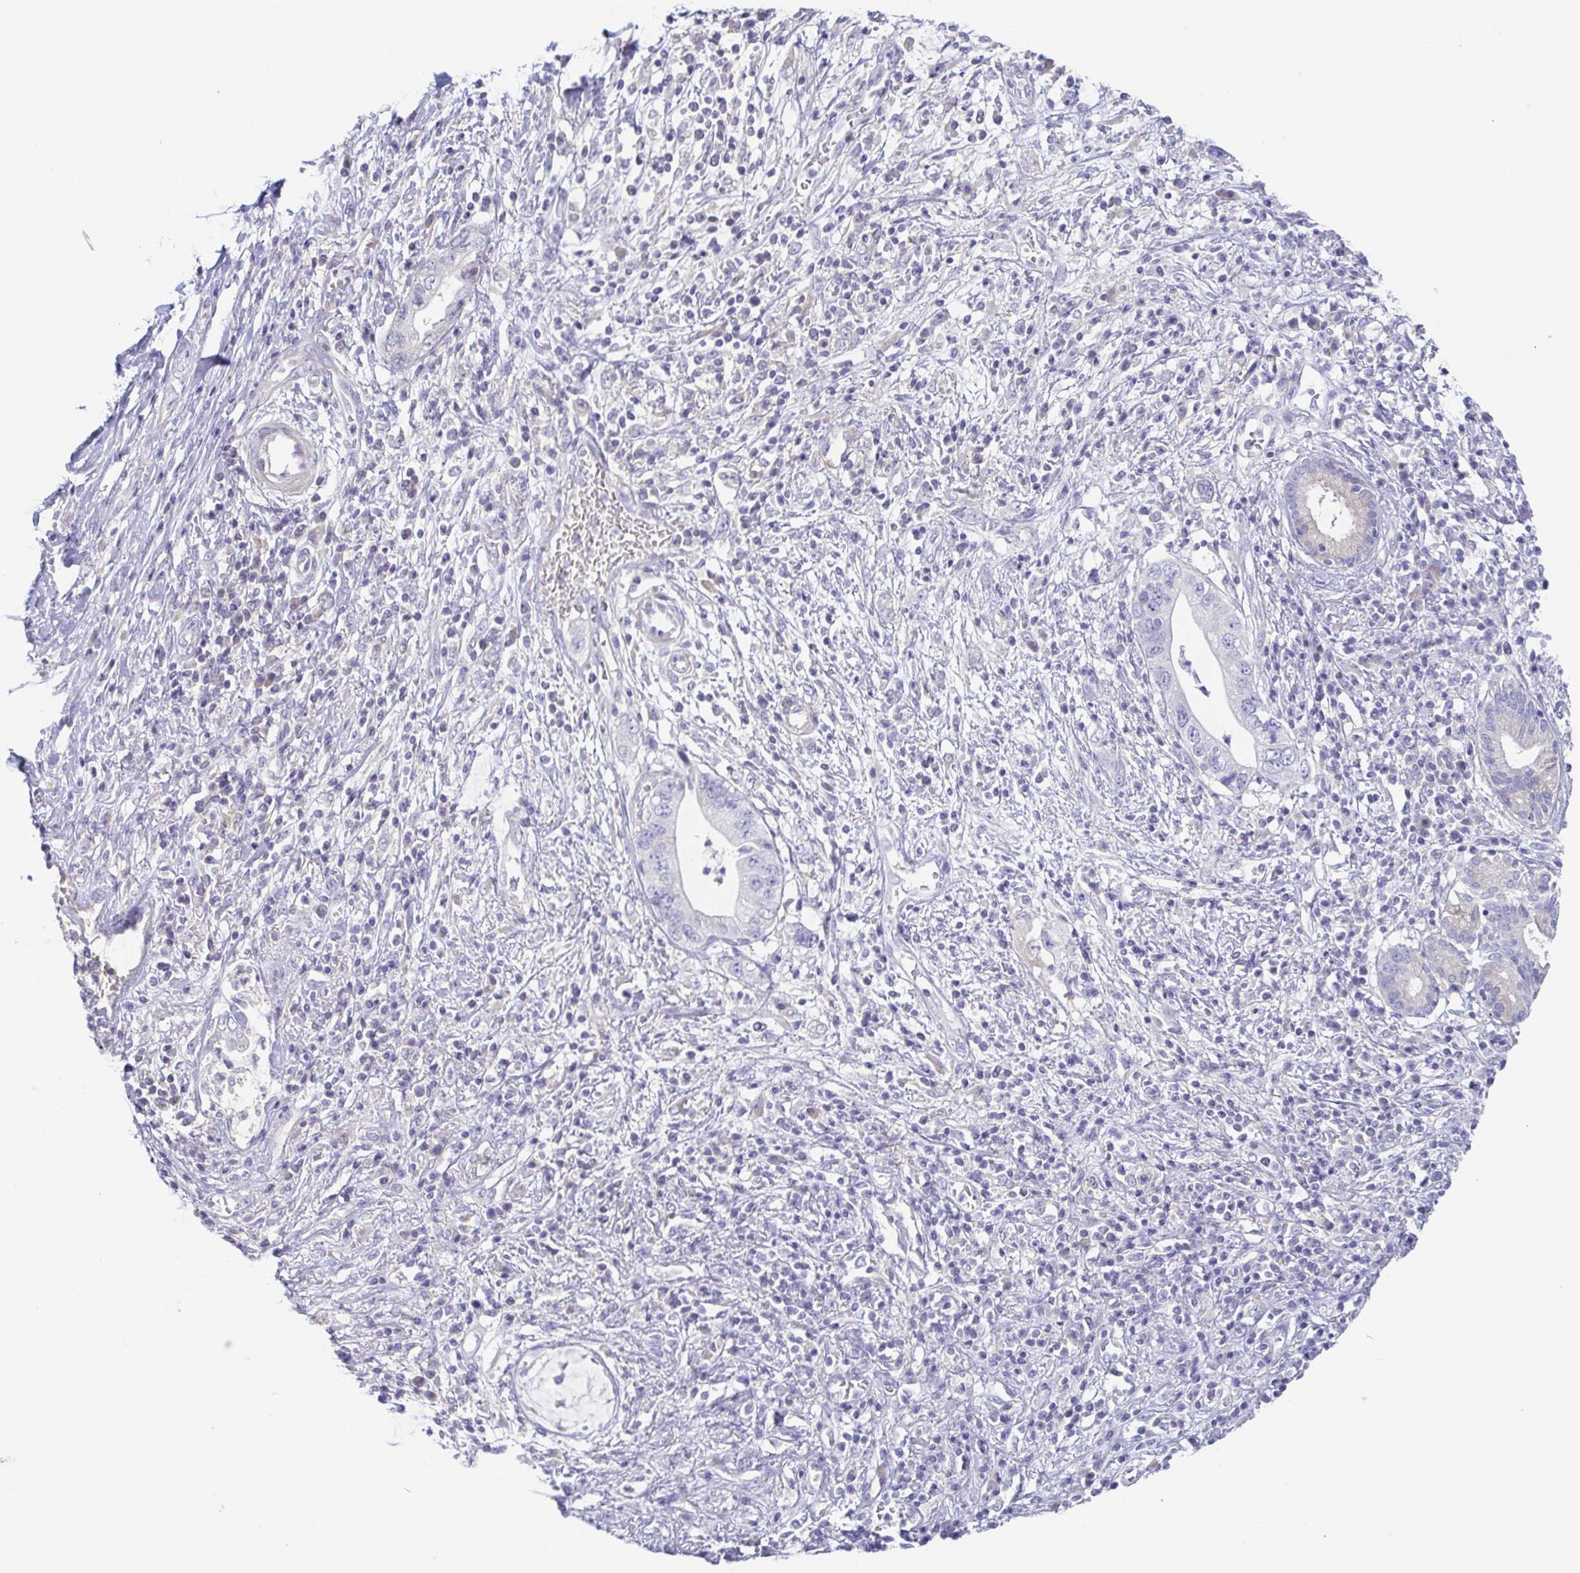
{"staining": {"intensity": "negative", "quantity": "none", "location": "none"}, "tissue": "pancreatic cancer", "cell_type": "Tumor cells", "image_type": "cancer", "snomed": [{"axis": "morphology", "description": "Adenocarcinoma, NOS"}, {"axis": "topography", "description": "Pancreas"}], "caption": "High power microscopy photomicrograph of an immunohistochemistry (IHC) micrograph of pancreatic cancer (adenocarcinoma), revealing no significant expression in tumor cells.", "gene": "A1BG", "patient": {"sex": "female", "age": 72}}